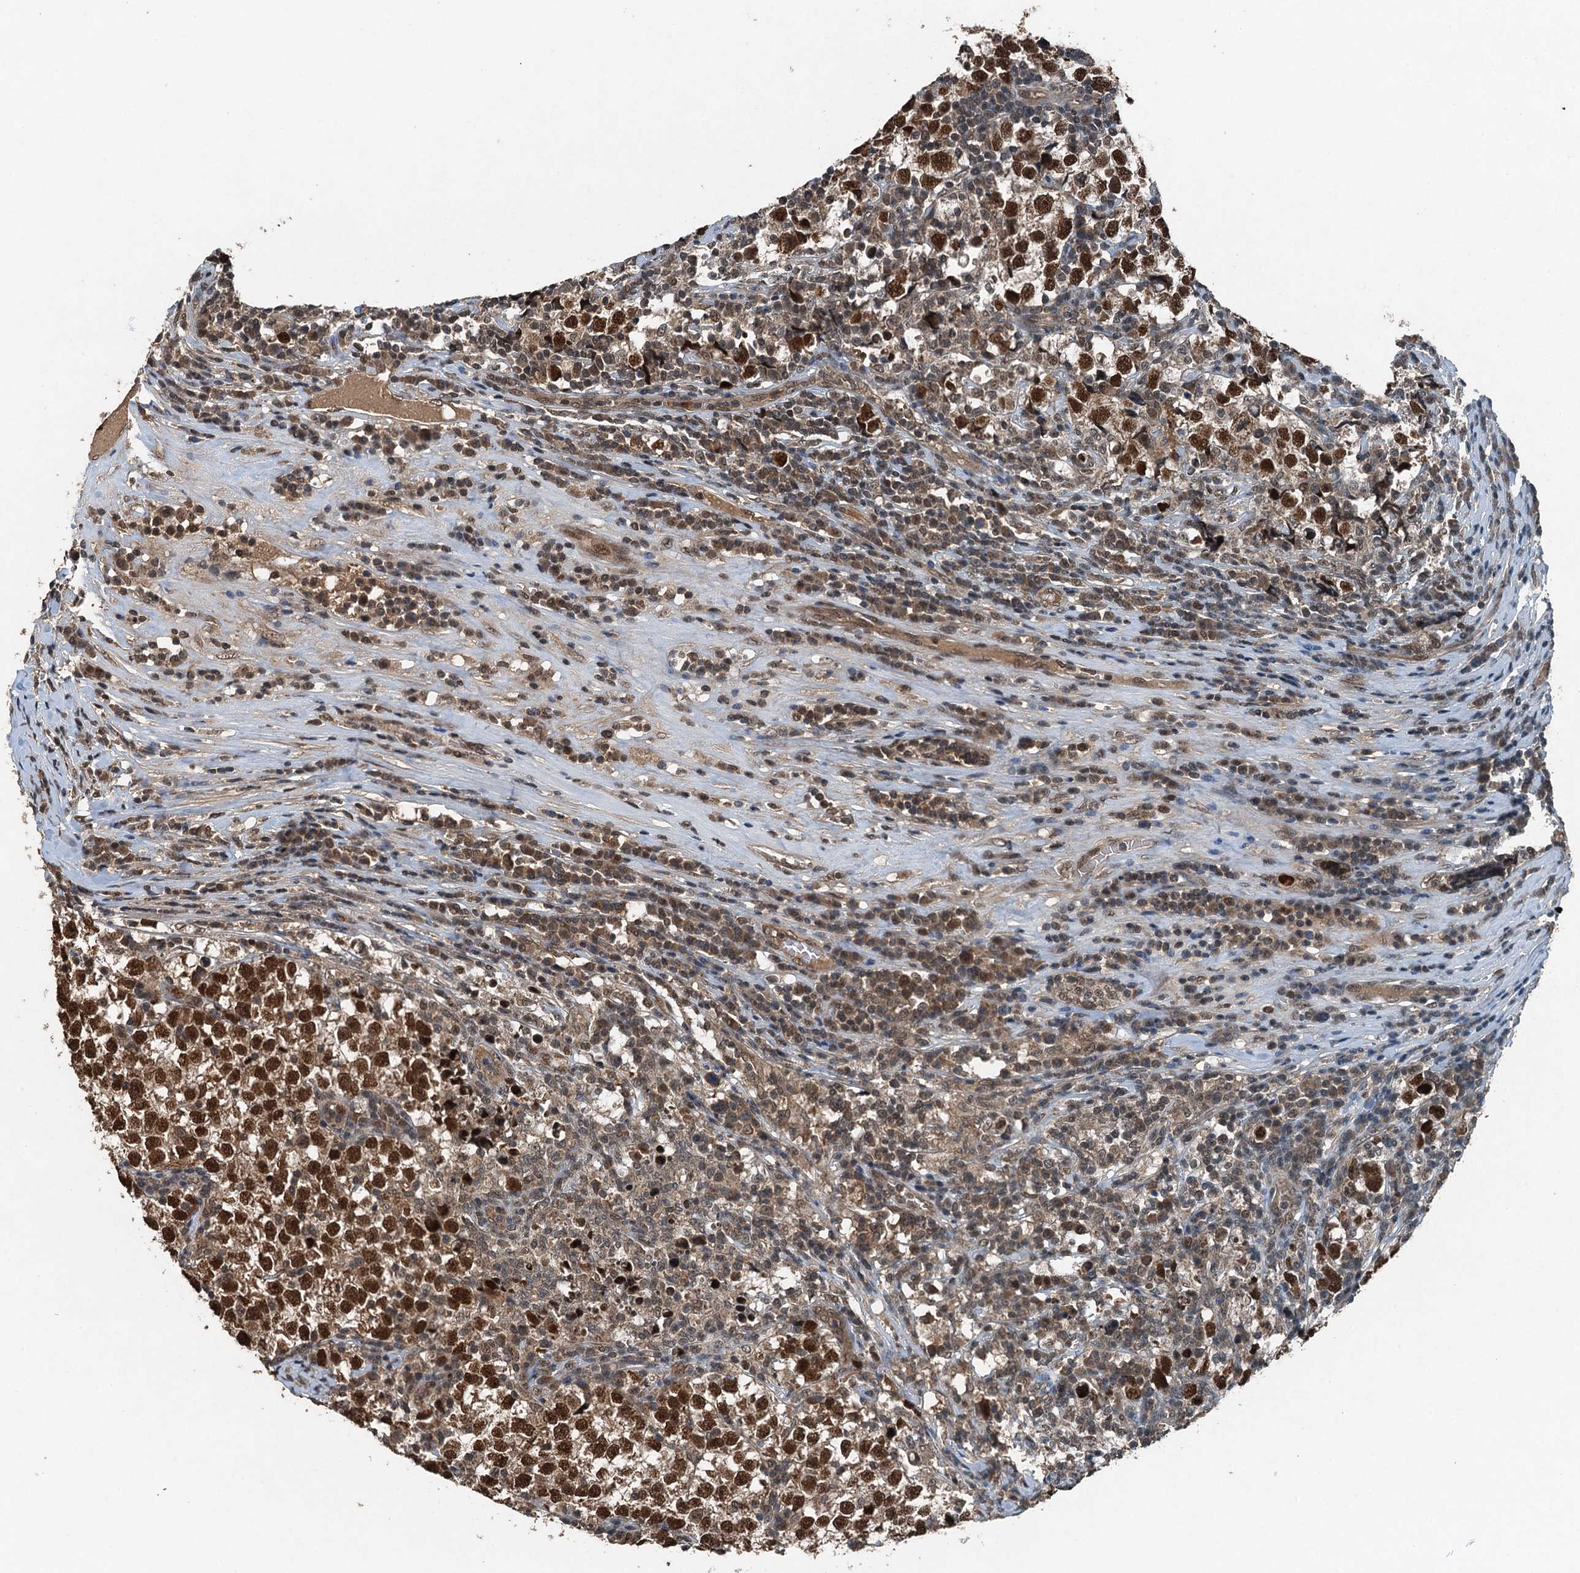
{"staining": {"intensity": "strong", "quantity": ">75%", "location": "nuclear"}, "tissue": "testis cancer", "cell_type": "Tumor cells", "image_type": "cancer", "snomed": [{"axis": "morphology", "description": "Normal tissue, NOS"}, {"axis": "morphology", "description": "Seminoma, NOS"}, {"axis": "topography", "description": "Testis"}], "caption": "DAB immunohistochemical staining of testis cancer (seminoma) exhibits strong nuclear protein staining in about >75% of tumor cells. (Stains: DAB in brown, nuclei in blue, Microscopy: brightfield microscopy at high magnification).", "gene": "UBXN6", "patient": {"sex": "male", "age": 43}}